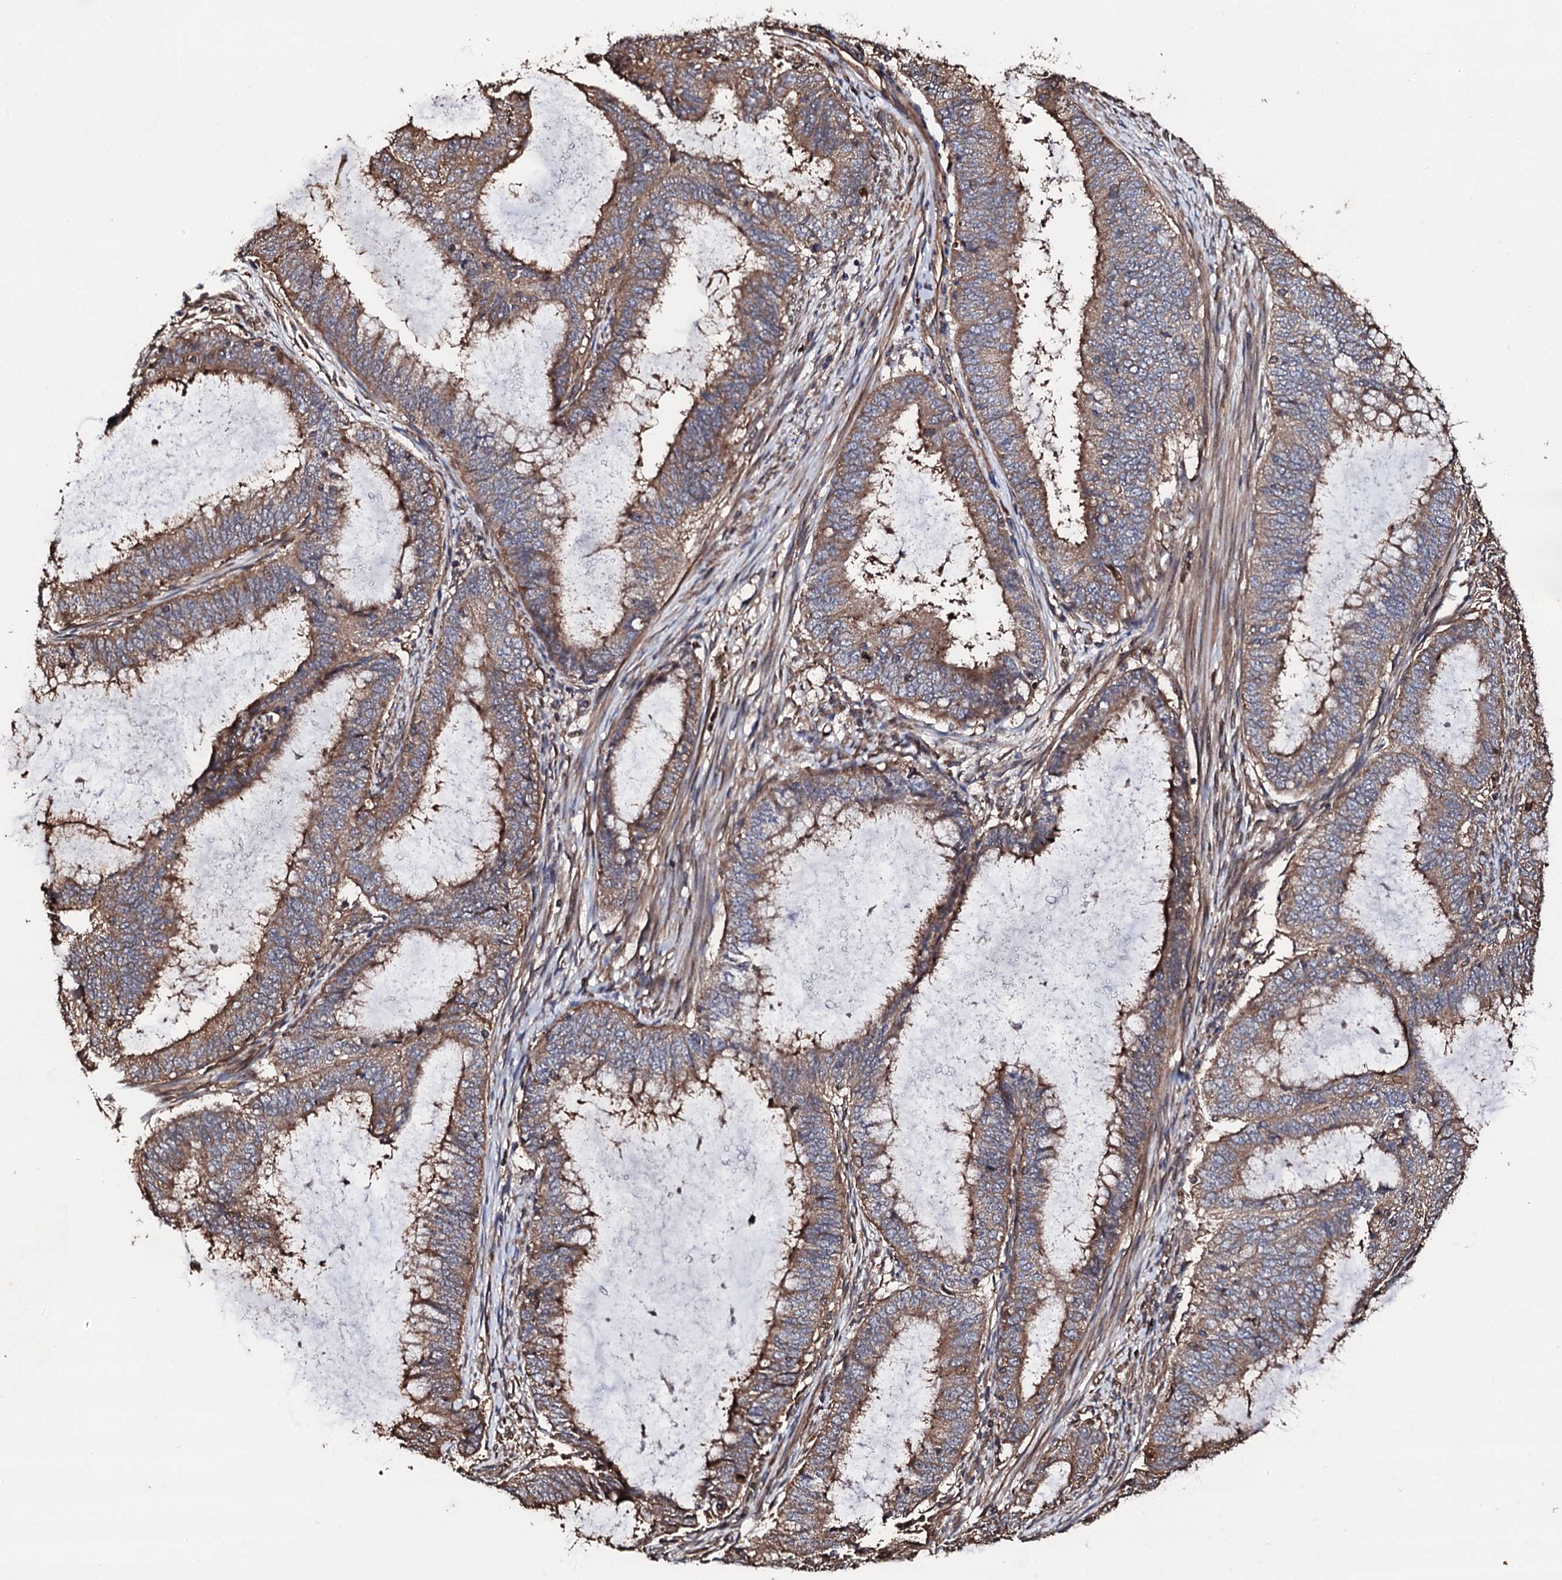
{"staining": {"intensity": "moderate", "quantity": ">75%", "location": "cytoplasmic/membranous"}, "tissue": "endometrial cancer", "cell_type": "Tumor cells", "image_type": "cancer", "snomed": [{"axis": "morphology", "description": "Adenocarcinoma, NOS"}, {"axis": "topography", "description": "Endometrium"}], "caption": "Immunohistochemical staining of endometrial cancer exhibits moderate cytoplasmic/membranous protein positivity in approximately >75% of tumor cells.", "gene": "CKAP5", "patient": {"sex": "female", "age": 51}}